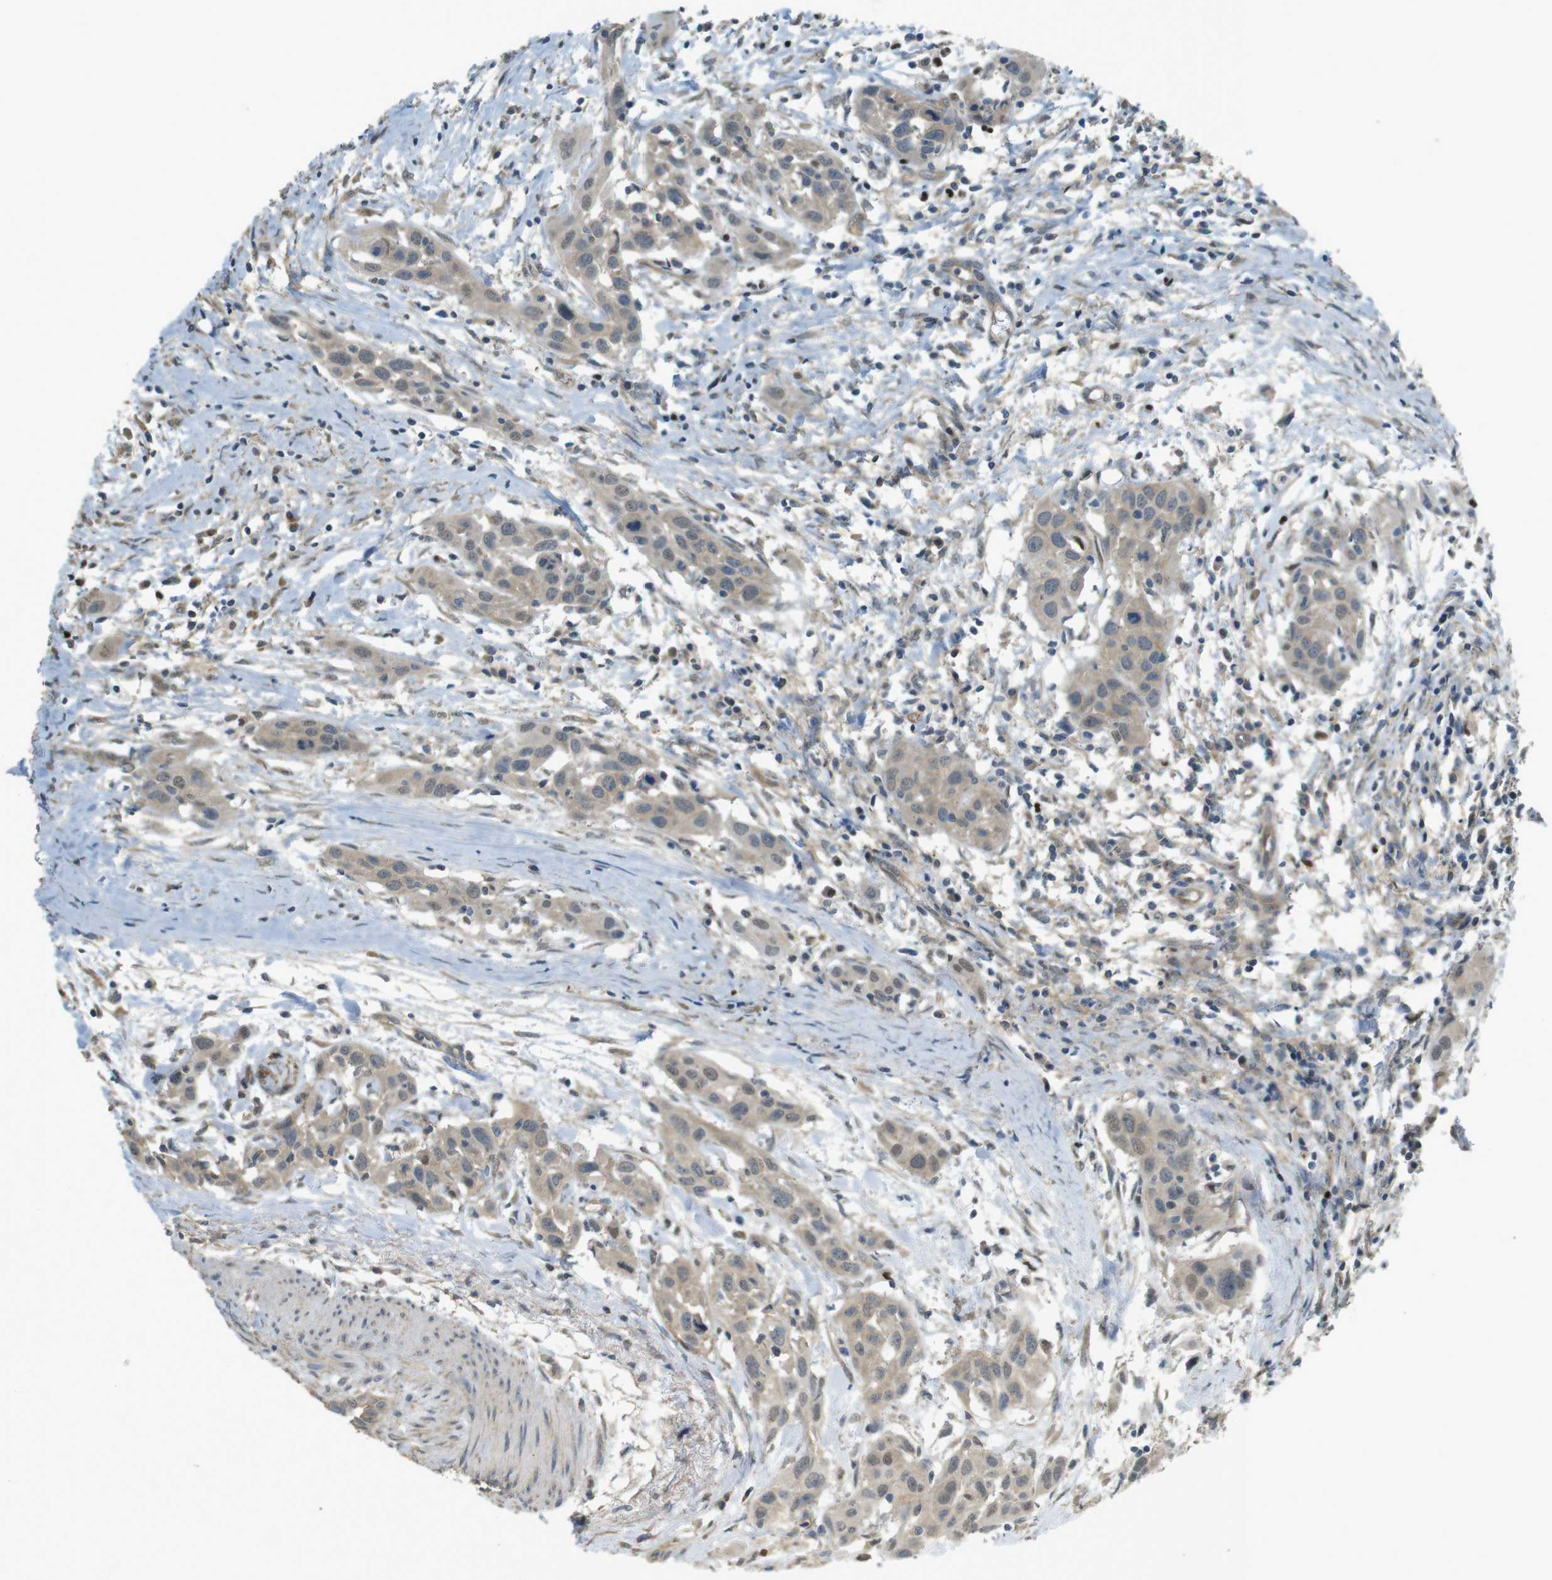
{"staining": {"intensity": "weak", "quantity": ">75%", "location": "cytoplasmic/membranous"}, "tissue": "head and neck cancer", "cell_type": "Tumor cells", "image_type": "cancer", "snomed": [{"axis": "morphology", "description": "Squamous cell carcinoma, NOS"}, {"axis": "topography", "description": "Oral tissue"}, {"axis": "topography", "description": "Head-Neck"}], "caption": "An immunohistochemistry (IHC) photomicrograph of tumor tissue is shown. Protein staining in brown shows weak cytoplasmic/membranous positivity in head and neck cancer (squamous cell carcinoma) within tumor cells.", "gene": "ZDHHC20", "patient": {"sex": "female", "age": 50}}